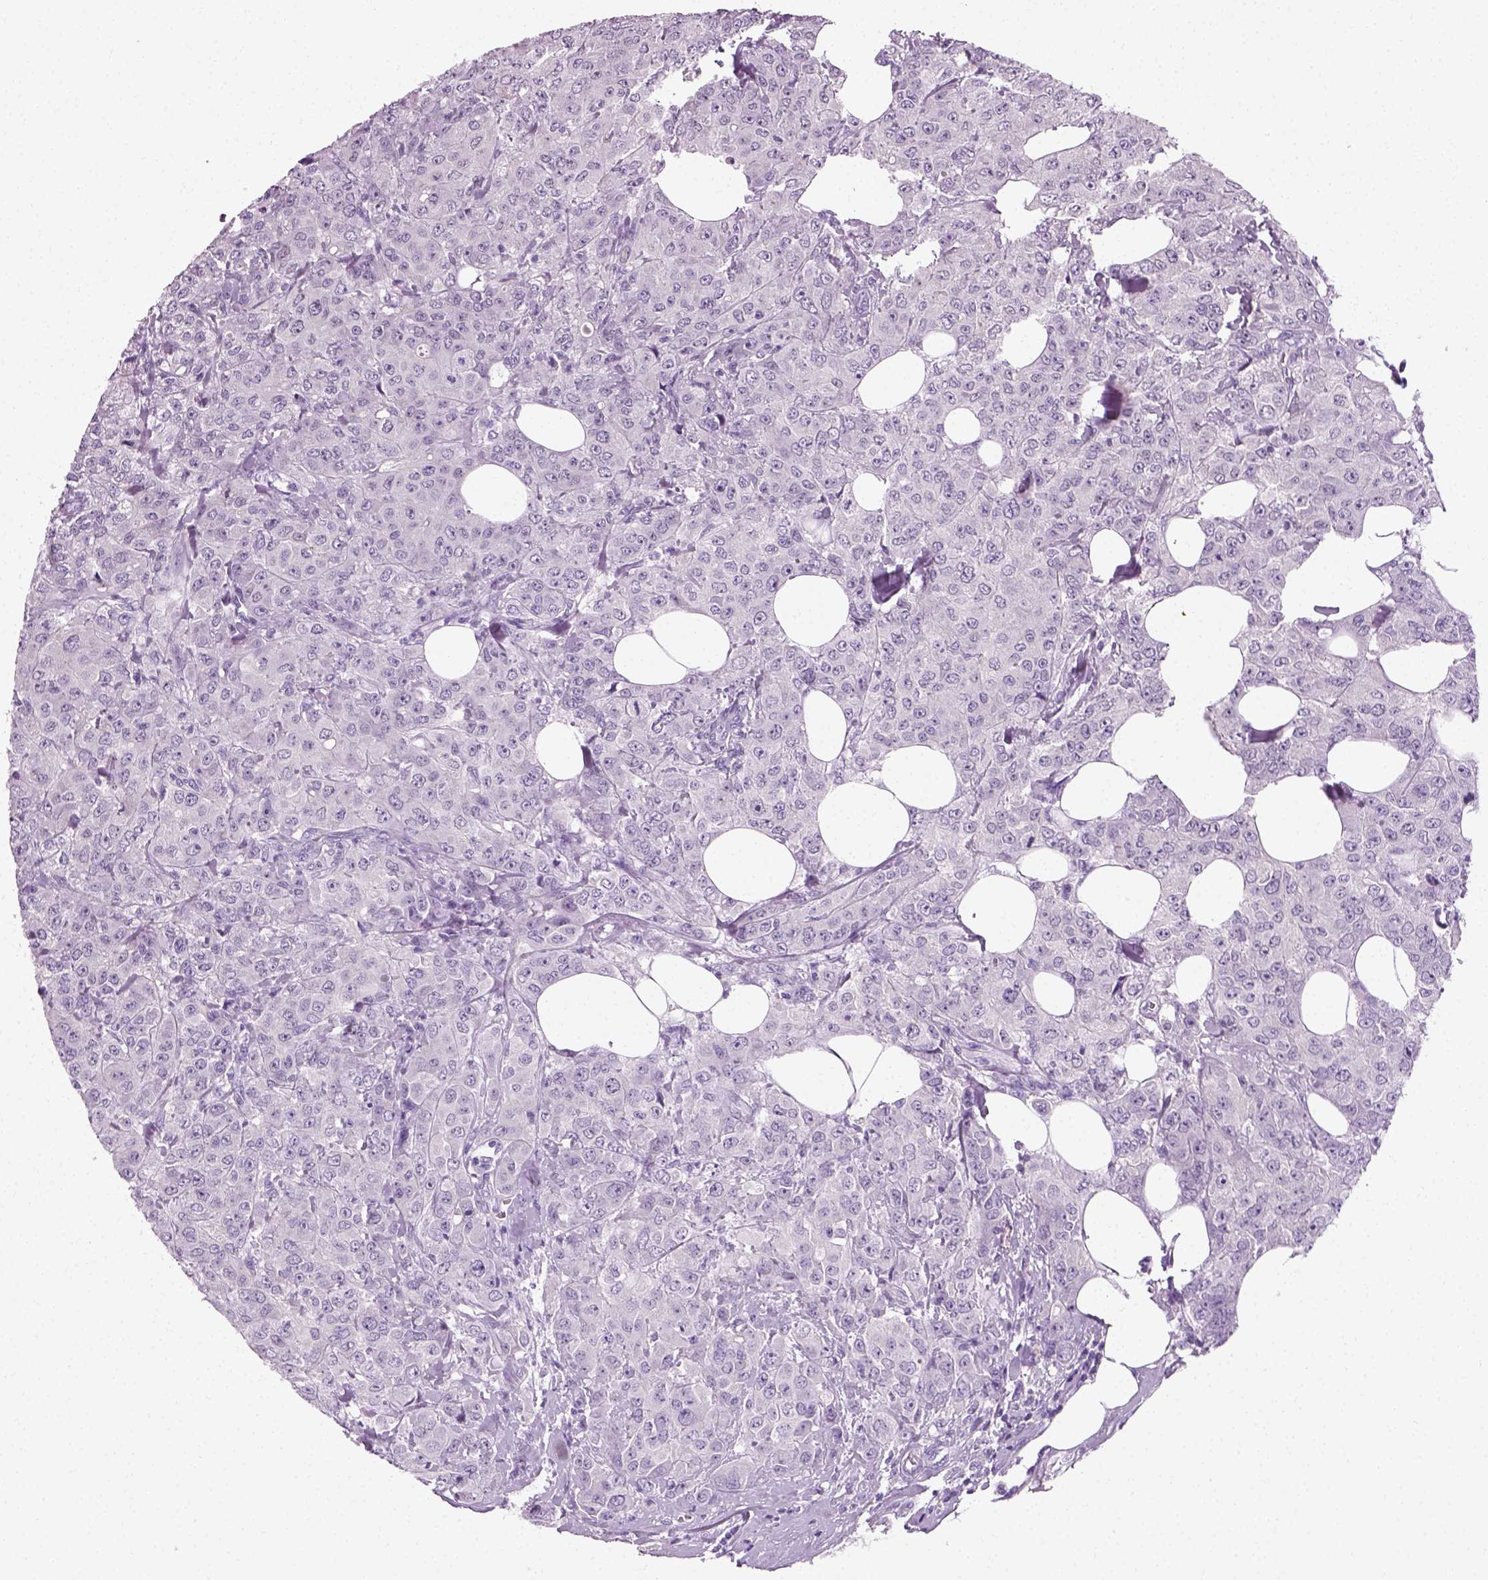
{"staining": {"intensity": "negative", "quantity": "none", "location": "none"}, "tissue": "breast cancer", "cell_type": "Tumor cells", "image_type": "cancer", "snomed": [{"axis": "morphology", "description": "Normal tissue, NOS"}, {"axis": "morphology", "description": "Duct carcinoma"}, {"axis": "topography", "description": "Breast"}], "caption": "Tumor cells are negative for brown protein staining in breast invasive ductal carcinoma.", "gene": "SPATA31E1", "patient": {"sex": "female", "age": 43}}